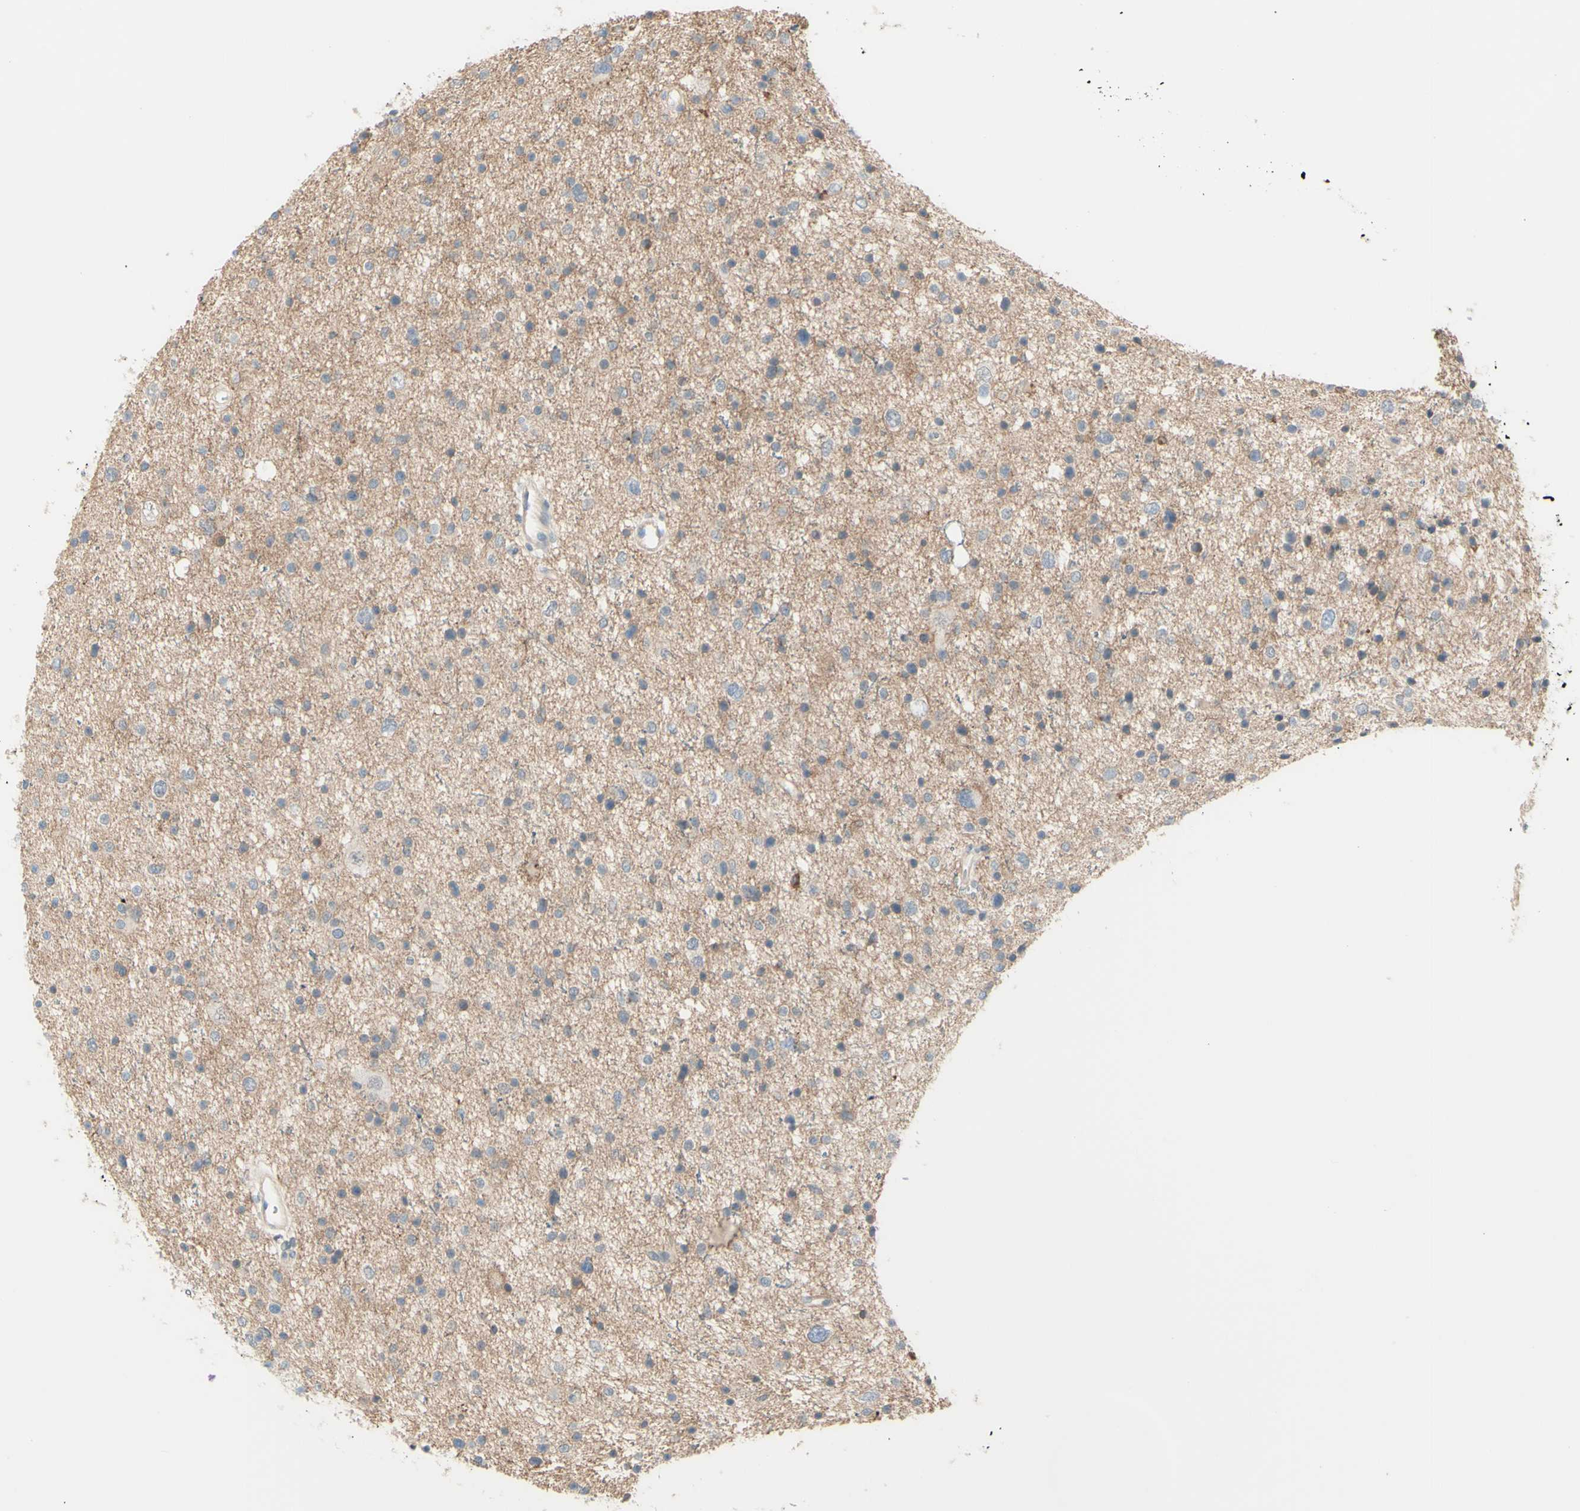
{"staining": {"intensity": "weak", "quantity": ">75%", "location": "cytoplasmic/membranous"}, "tissue": "glioma", "cell_type": "Tumor cells", "image_type": "cancer", "snomed": [{"axis": "morphology", "description": "Glioma, malignant, Low grade"}, {"axis": "topography", "description": "Brain"}], "caption": "This is a micrograph of IHC staining of malignant glioma (low-grade), which shows weak positivity in the cytoplasmic/membranous of tumor cells.", "gene": "MTM1", "patient": {"sex": "female", "age": 37}}